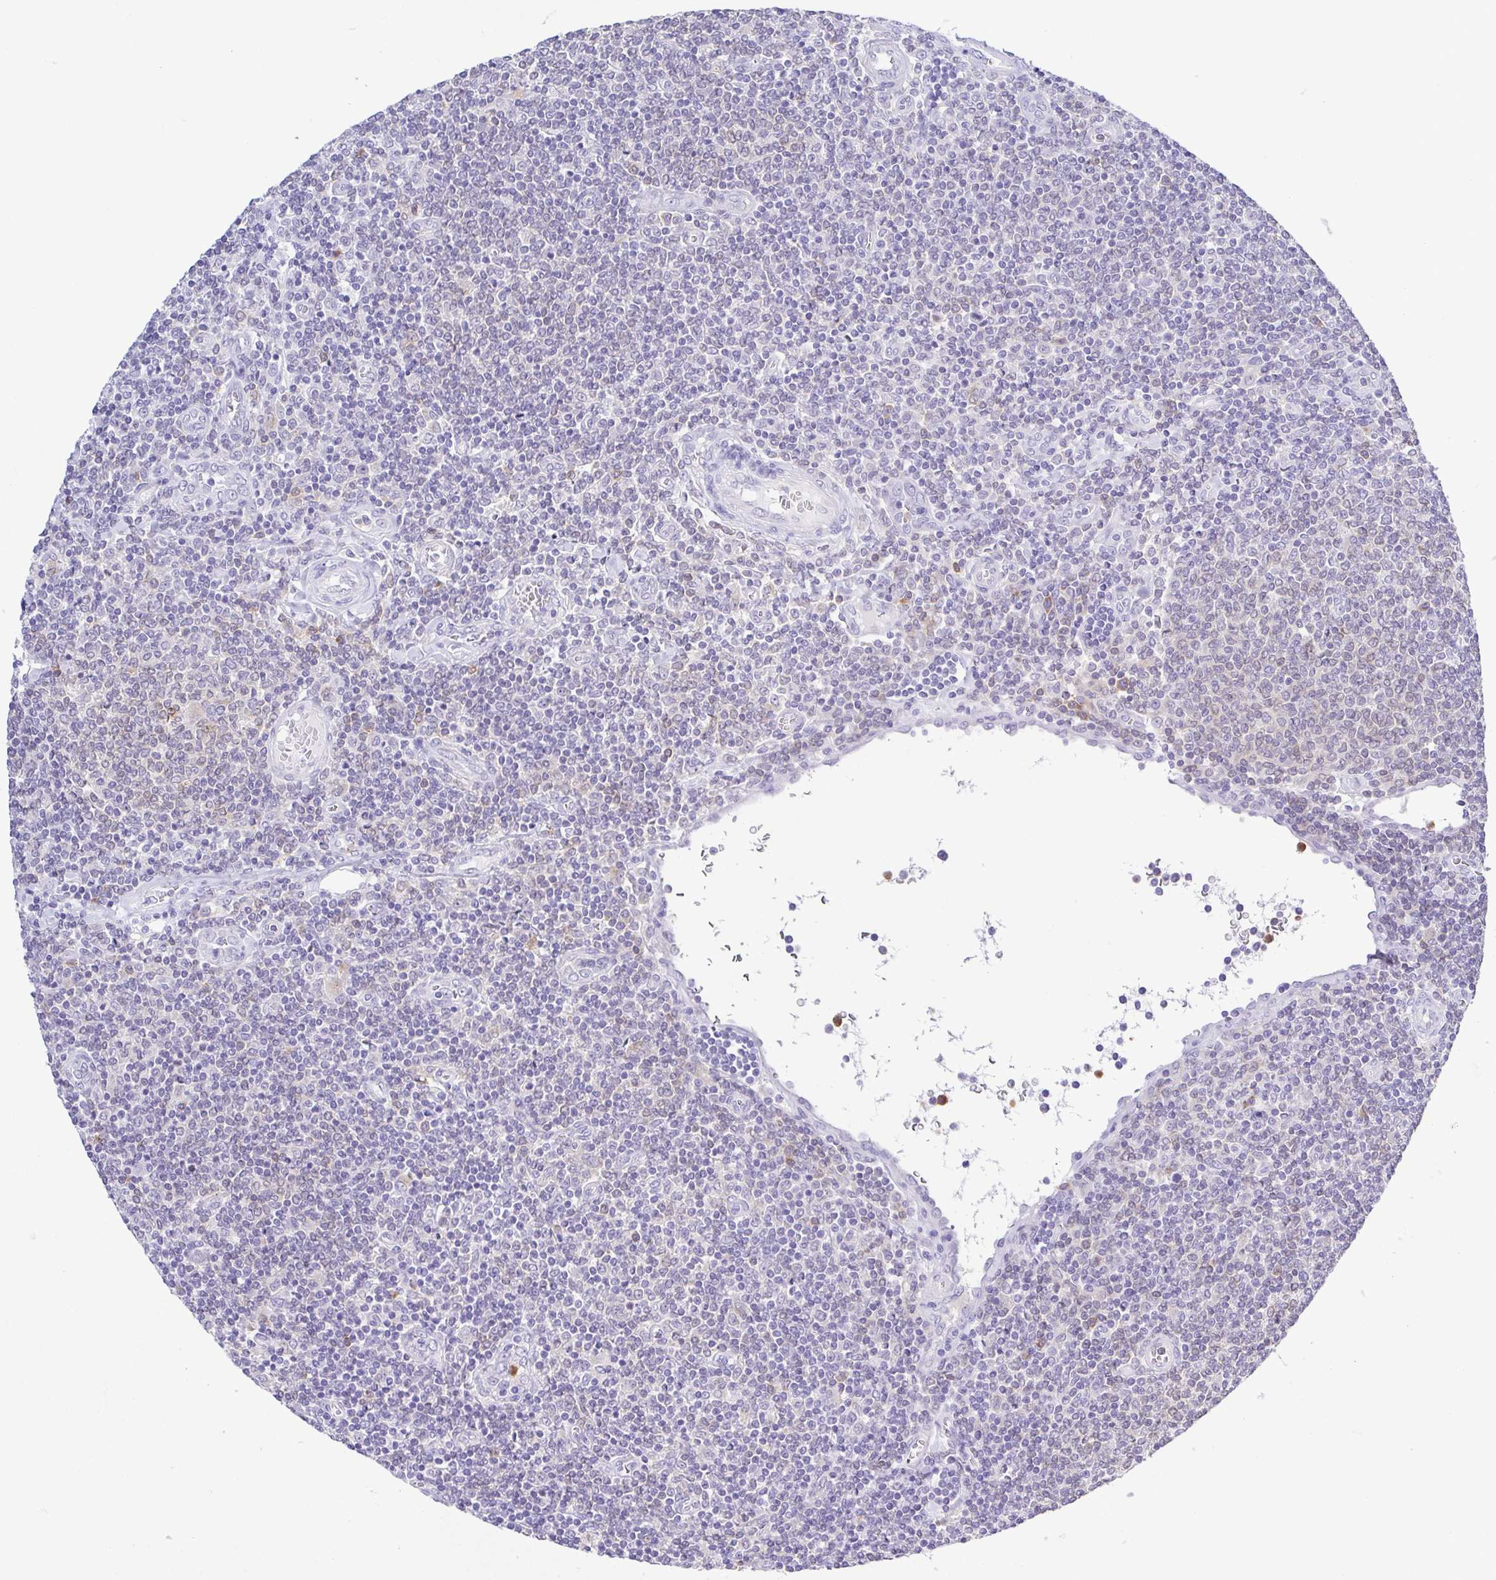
{"staining": {"intensity": "negative", "quantity": "none", "location": "none"}, "tissue": "lymphoma", "cell_type": "Tumor cells", "image_type": "cancer", "snomed": [{"axis": "morphology", "description": "Malignant lymphoma, non-Hodgkin's type, Low grade"}, {"axis": "topography", "description": "Lymph node"}], "caption": "The histopathology image displays no significant positivity in tumor cells of malignant lymphoma, non-Hodgkin's type (low-grade).", "gene": "PGLYRP1", "patient": {"sex": "male", "age": 52}}